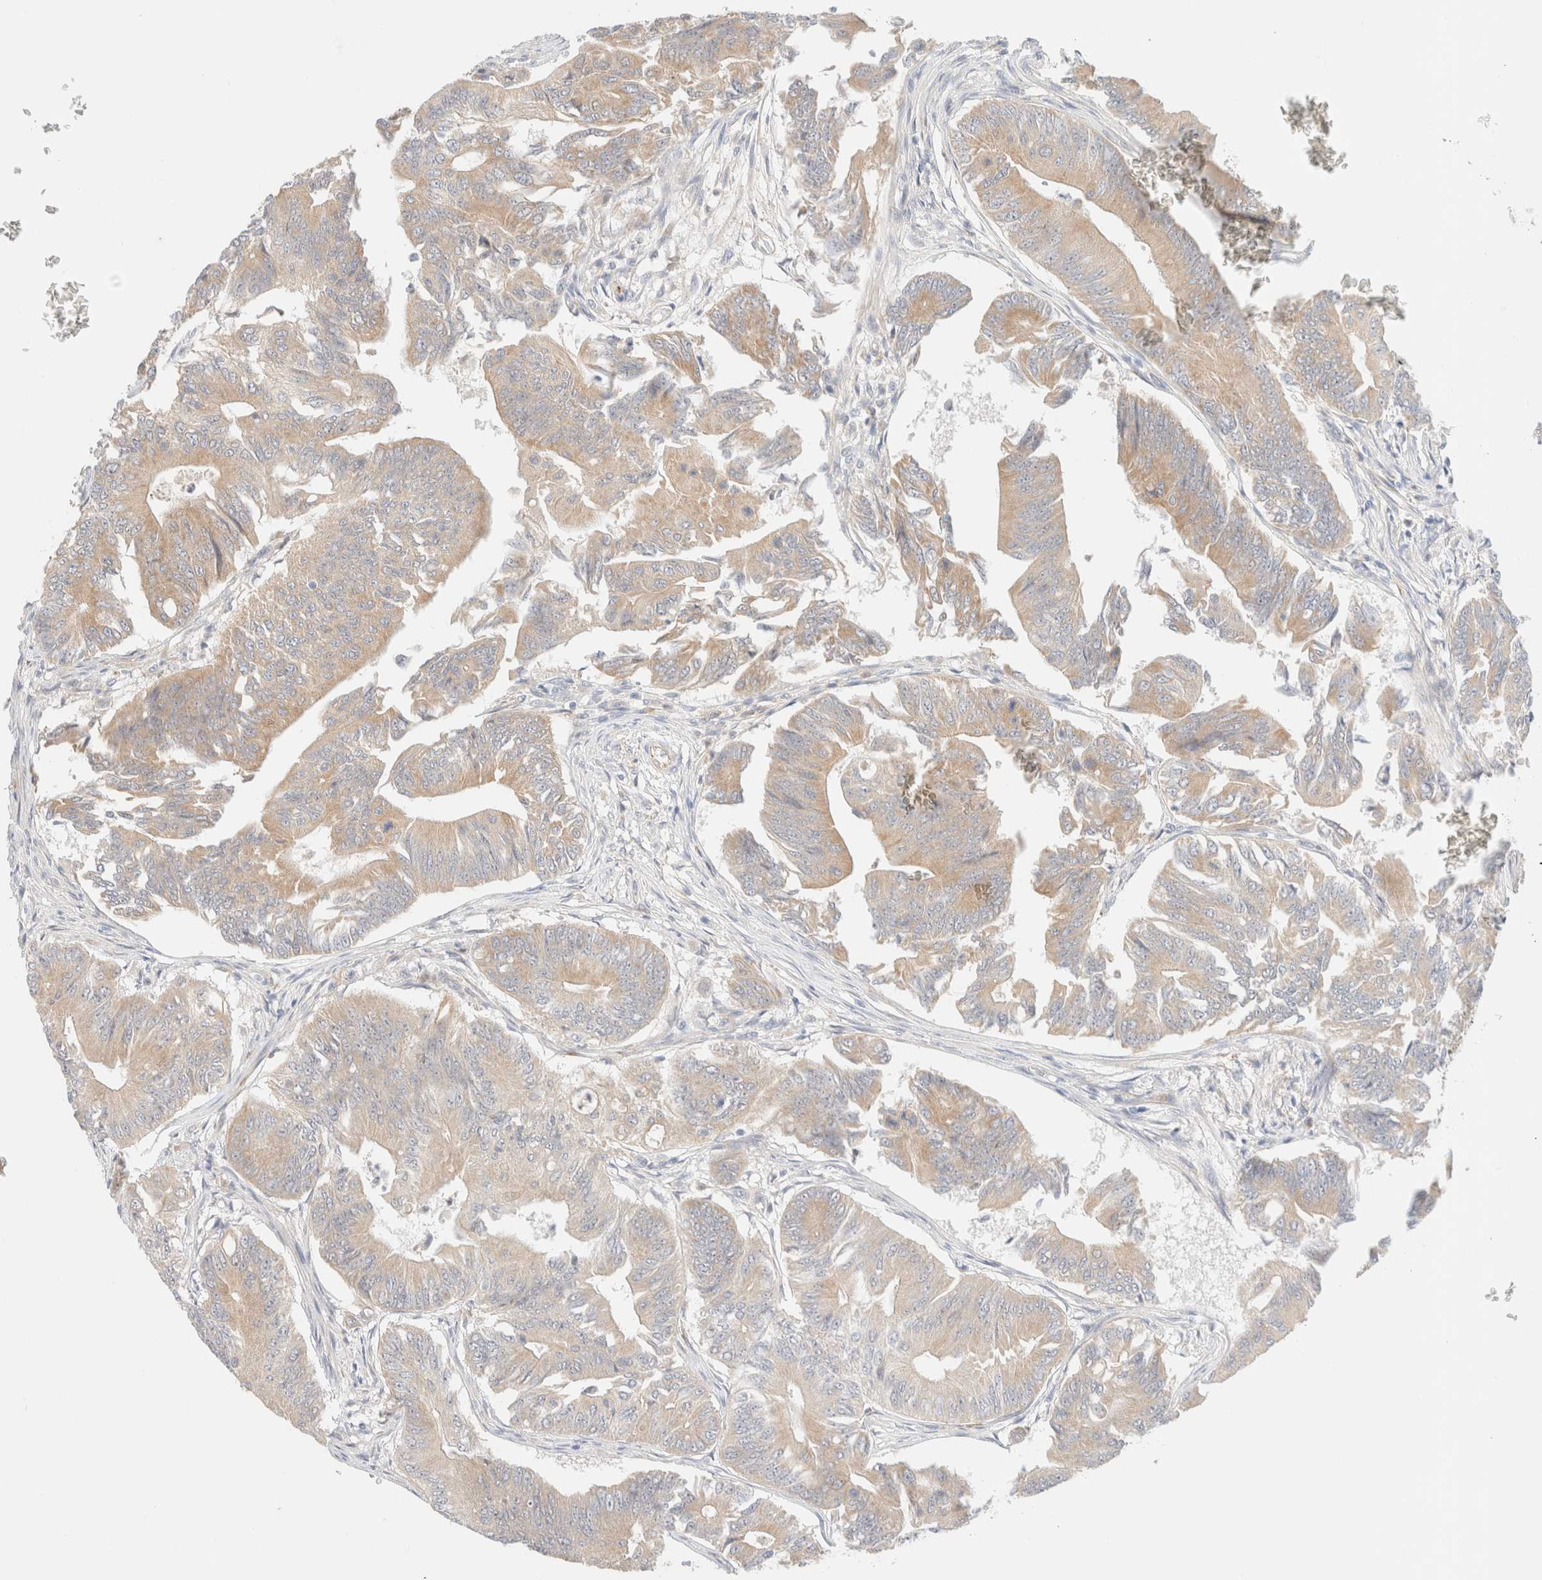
{"staining": {"intensity": "weak", "quantity": ">75%", "location": "cytoplasmic/membranous"}, "tissue": "colorectal cancer", "cell_type": "Tumor cells", "image_type": "cancer", "snomed": [{"axis": "morphology", "description": "Adenoma, NOS"}, {"axis": "morphology", "description": "Adenocarcinoma, NOS"}, {"axis": "topography", "description": "Colon"}], "caption": "The micrograph shows a brown stain indicating the presence of a protein in the cytoplasmic/membranous of tumor cells in colorectal cancer. (DAB (3,3'-diaminobenzidine) = brown stain, brightfield microscopy at high magnification).", "gene": "UNC13B", "patient": {"sex": "male", "age": 79}}